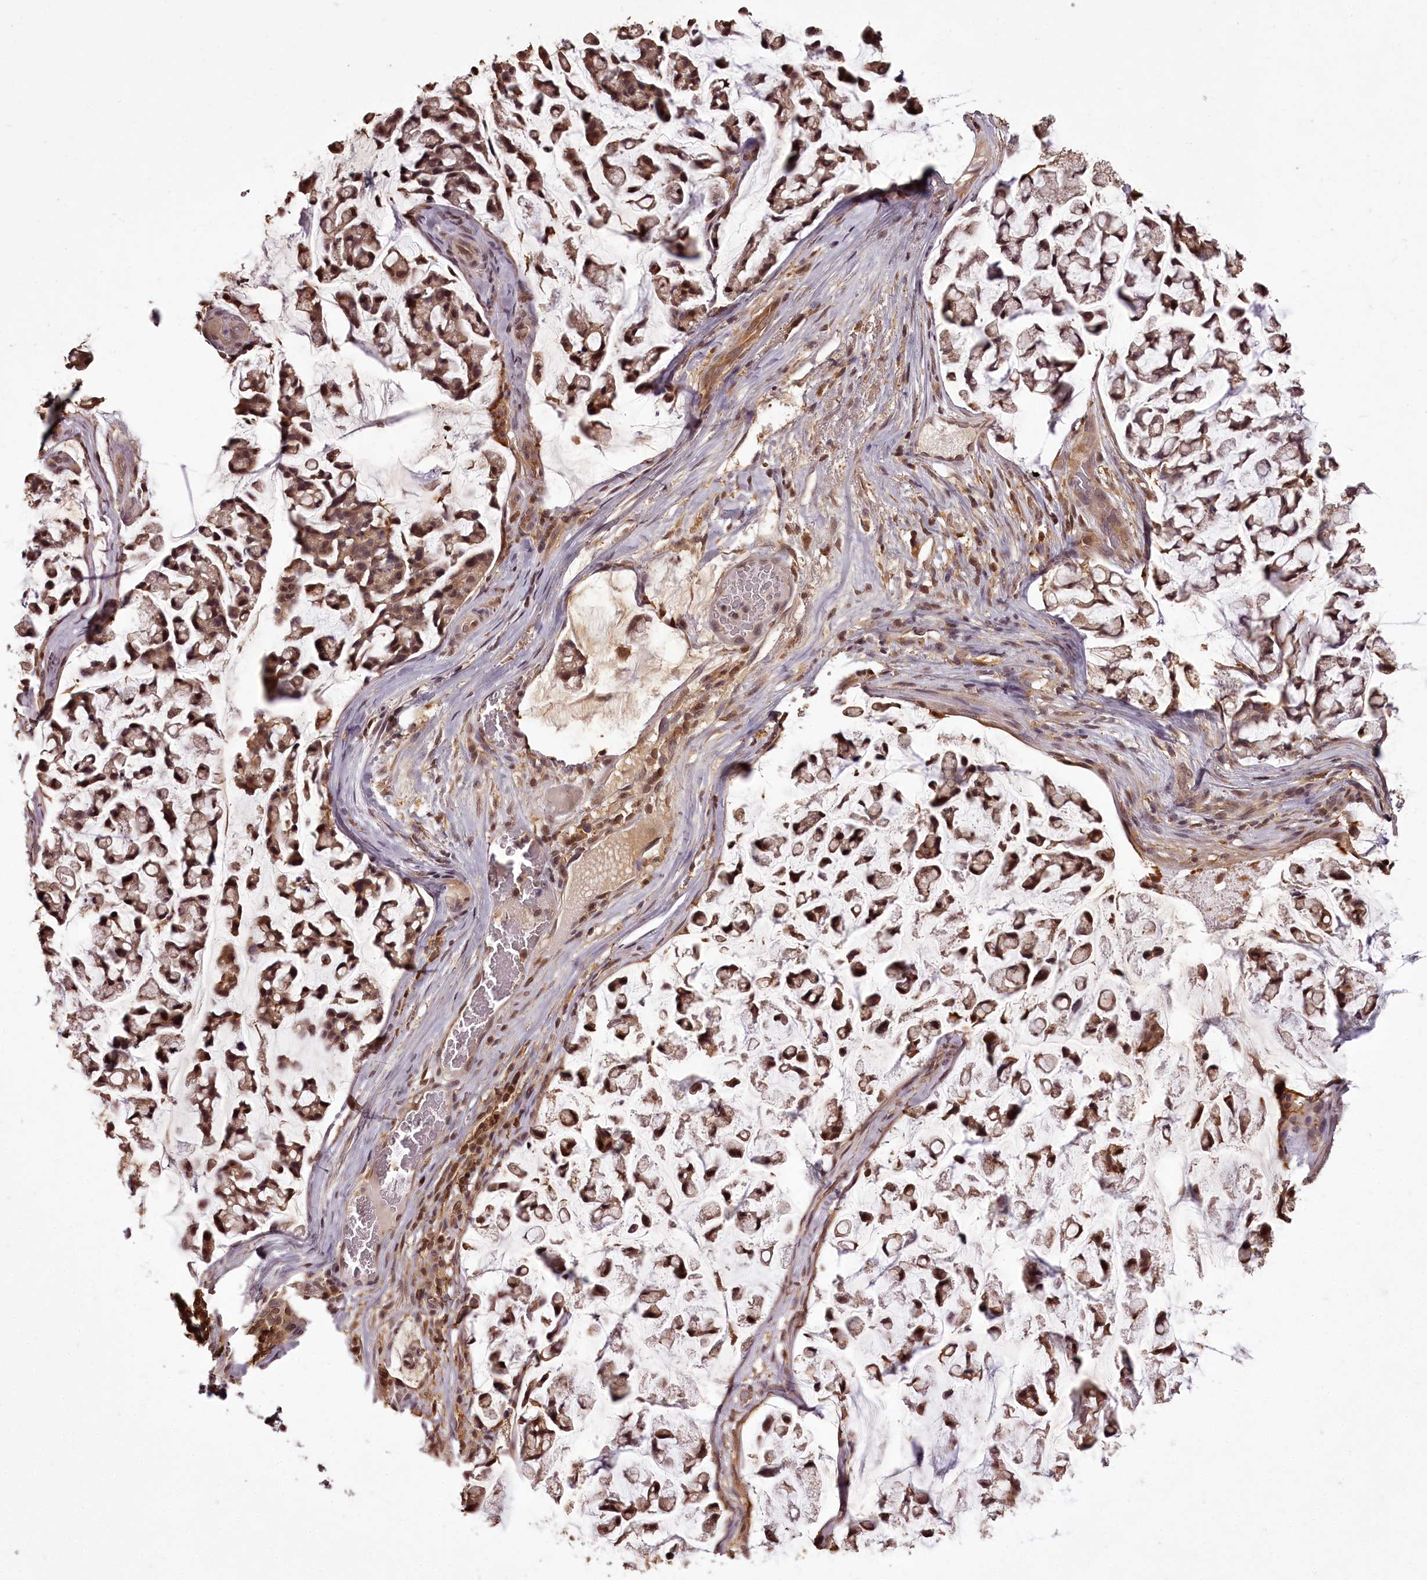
{"staining": {"intensity": "moderate", "quantity": ">75%", "location": "cytoplasmic/membranous,nuclear"}, "tissue": "stomach cancer", "cell_type": "Tumor cells", "image_type": "cancer", "snomed": [{"axis": "morphology", "description": "Adenocarcinoma, NOS"}, {"axis": "topography", "description": "Stomach, lower"}], "caption": "Immunohistochemistry micrograph of stomach cancer (adenocarcinoma) stained for a protein (brown), which reveals medium levels of moderate cytoplasmic/membranous and nuclear expression in approximately >75% of tumor cells.", "gene": "NPRL2", "patient": {"sex": "male", "age": 67}}